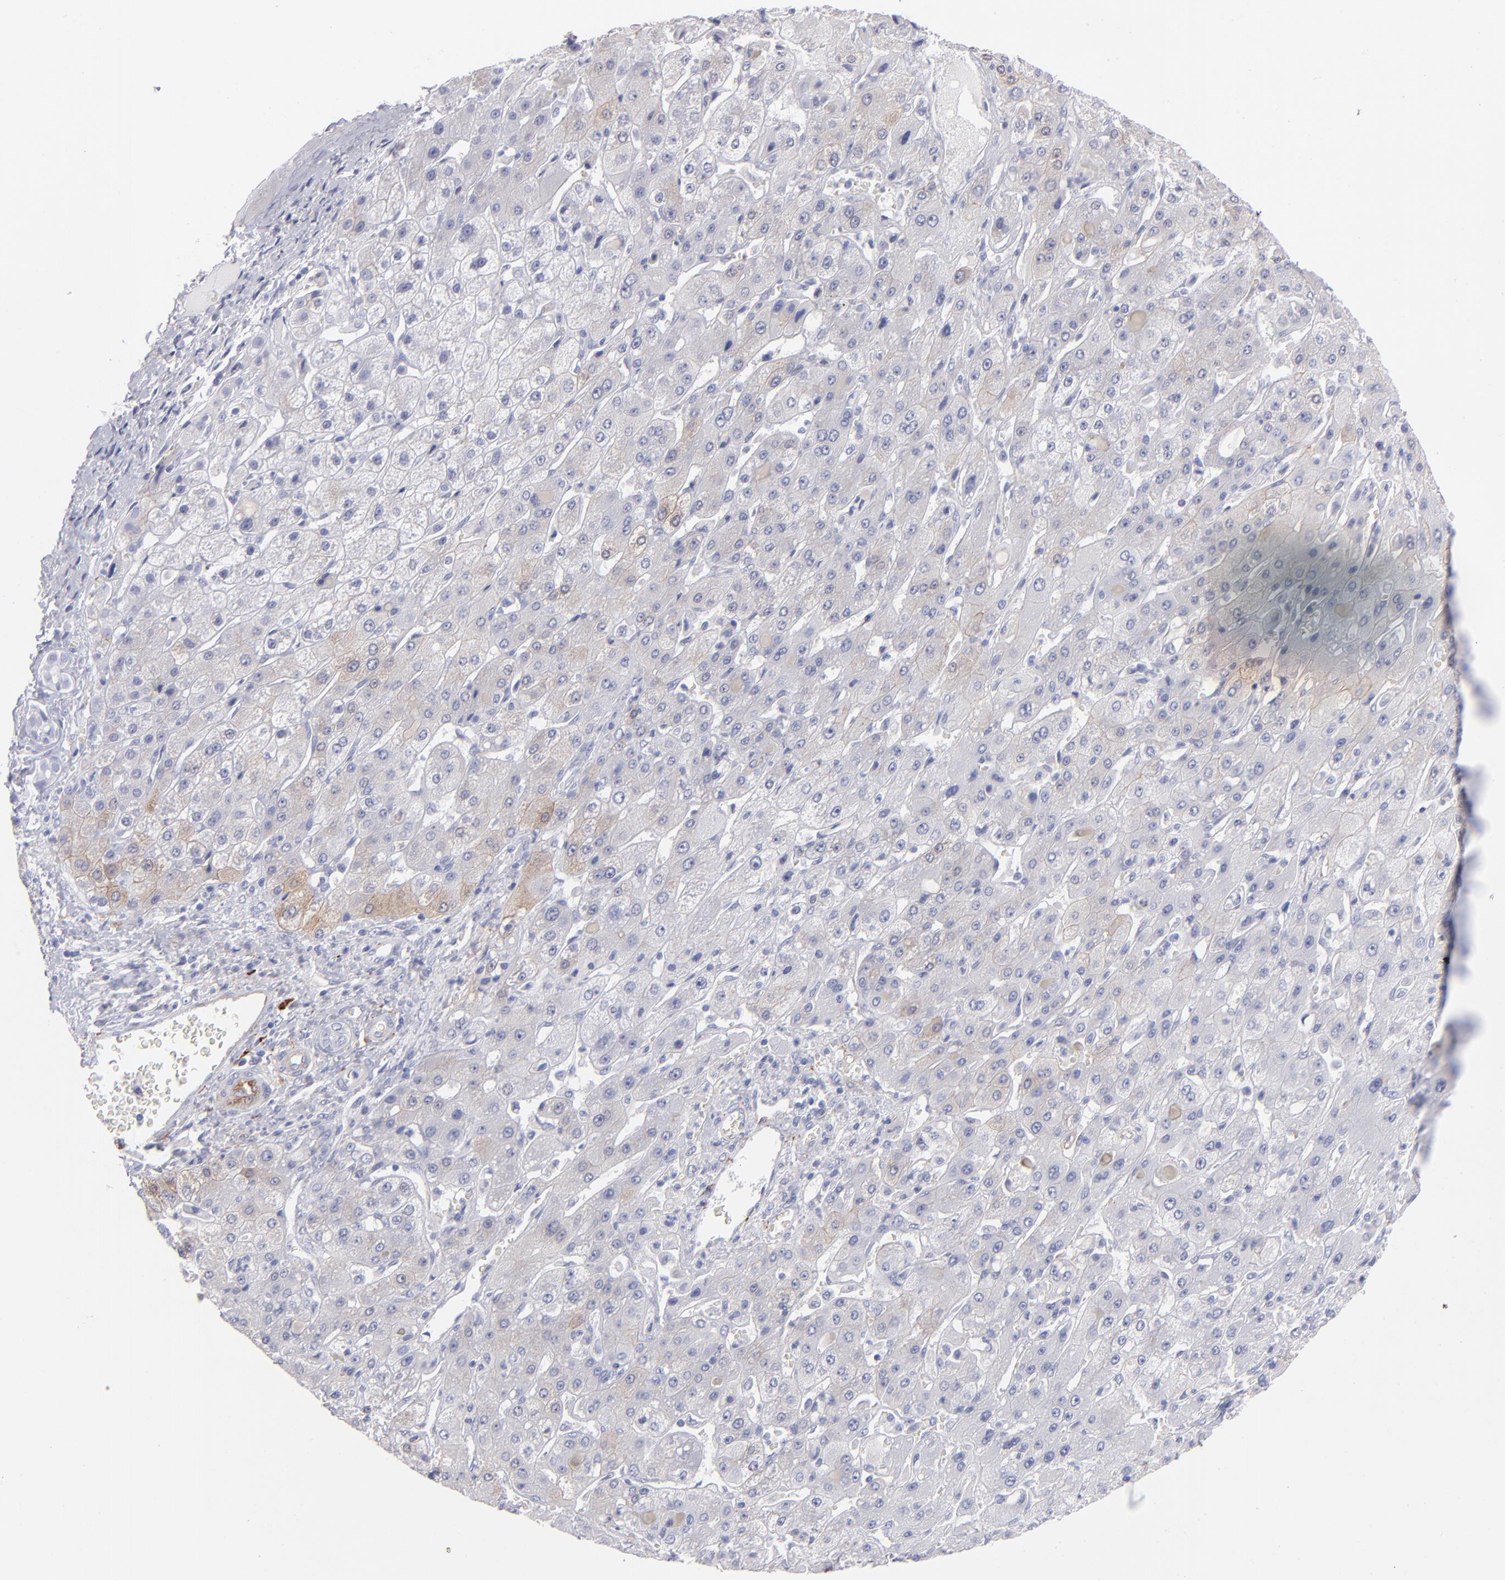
{"staining": {"intensity": "negative", "quantity": "none", "location": "none"}, "tissue": "liver cancer", "cell_type": "Tumor cells", "image_type": "cancer", "snomed": [{"axis": "morphology", "description": "Cholangiocarcinoma"}, {"axis": "topography", "description": "Liver"}], "caption": "Immunohistochemical staining of liver cancer reveals no significant staining in tumor cells.", "gene": "AHNAK2", "patient": {"sex": "female", "age": 52}}